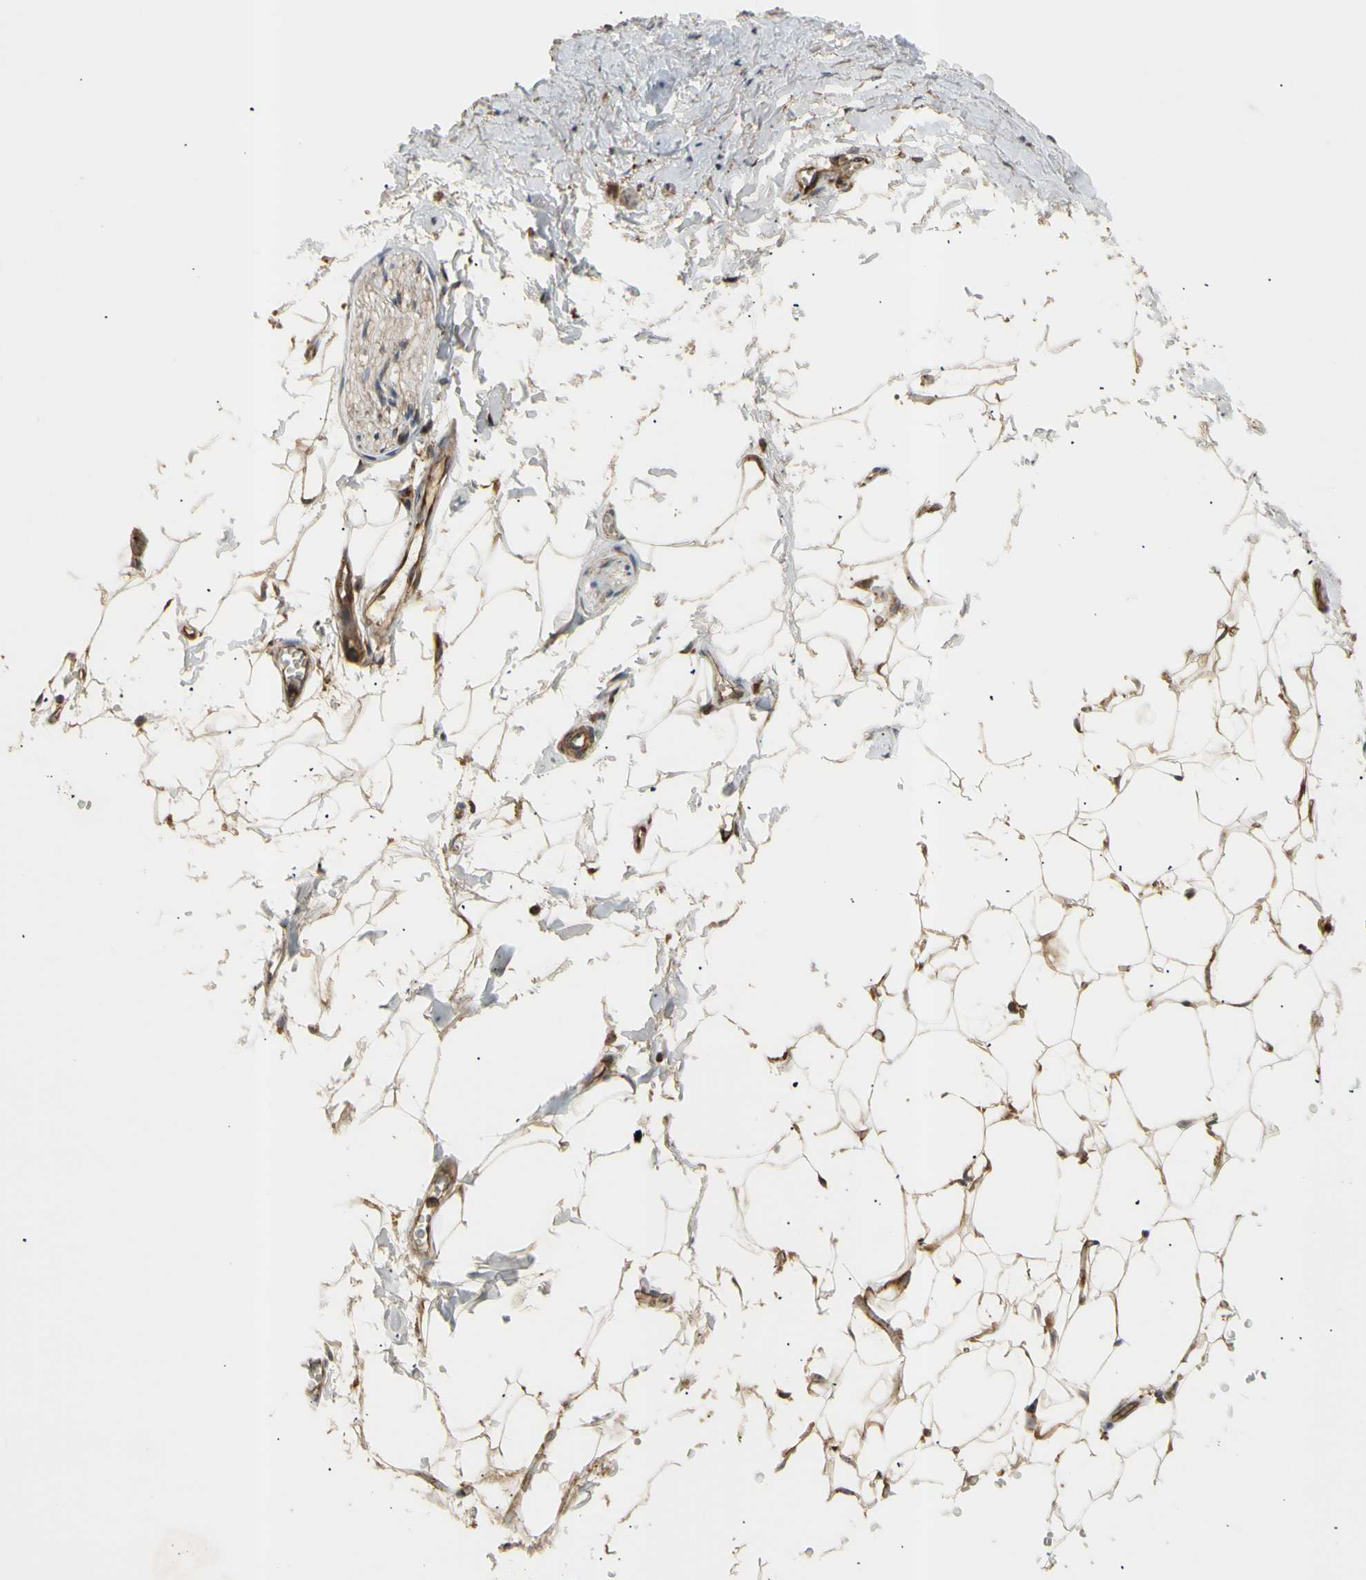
{"staining": {"intensity": "moderate", "quantity": ">75%", "location": "cytoplasmic/membranous"}, "tissue": "adipose tissue", "cell_type": "Adipocytes", "image_type": "normal", "snomed": [{"axis": "morphology", "description": "Normal tissue, NOS"}, {"axis": "topography", "description": "Adipose tissue"}, {"axis": "topography", "description": "Peripheral nerve tissue"}], "caption": "IHC (DAB (3,3'-diaminobenzidine)) staining of benign human adipose tissue demonstrates moderate cytoplasmic/membranous protein positivity in about >75% of adipocytes.", "gene": "TUBG2", "patient": {"sex": "male", "age": 52}}